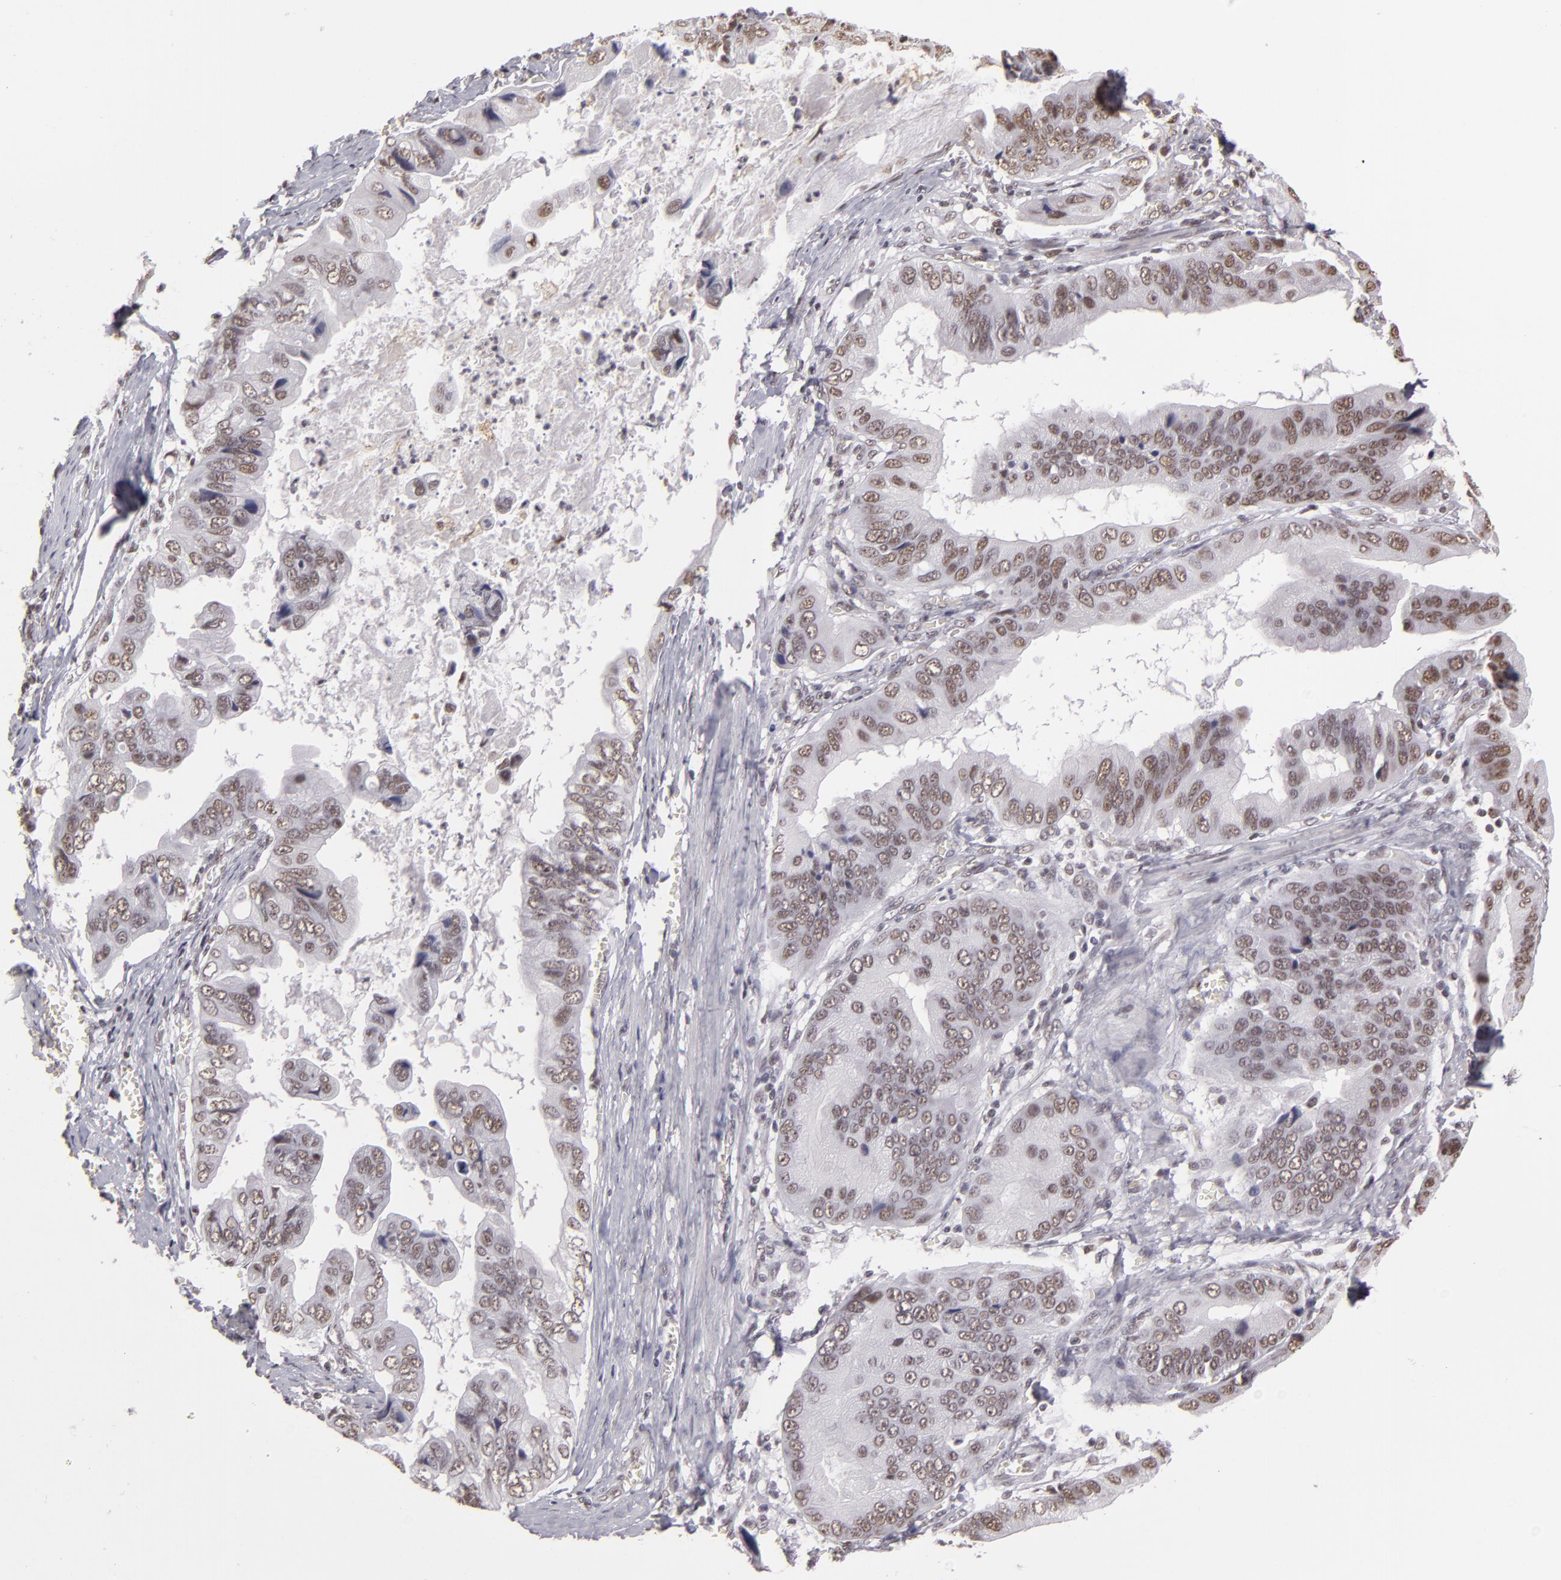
{"staining": {"intensity": "weak", "quantity": "25%-75%", "location": "nuclear"}, "tissue": "stomach cancer", "cell_type": "Tumor cells", "image_type": "cancer", "snomed": [{"axis": "morphology", "description": "Adenocarcinoma, NOS"}, {"axis": "topography", "description": "Stomach, upper"}], "caption": "This image demonstrates immunohistochemistry staining of adenocarcinoma (stomach), with low weak nuclear staining in approximately 25%-75% of tumor cells.", "gene": "INTS6", "patient": {"sex": "male", "age": 80}}